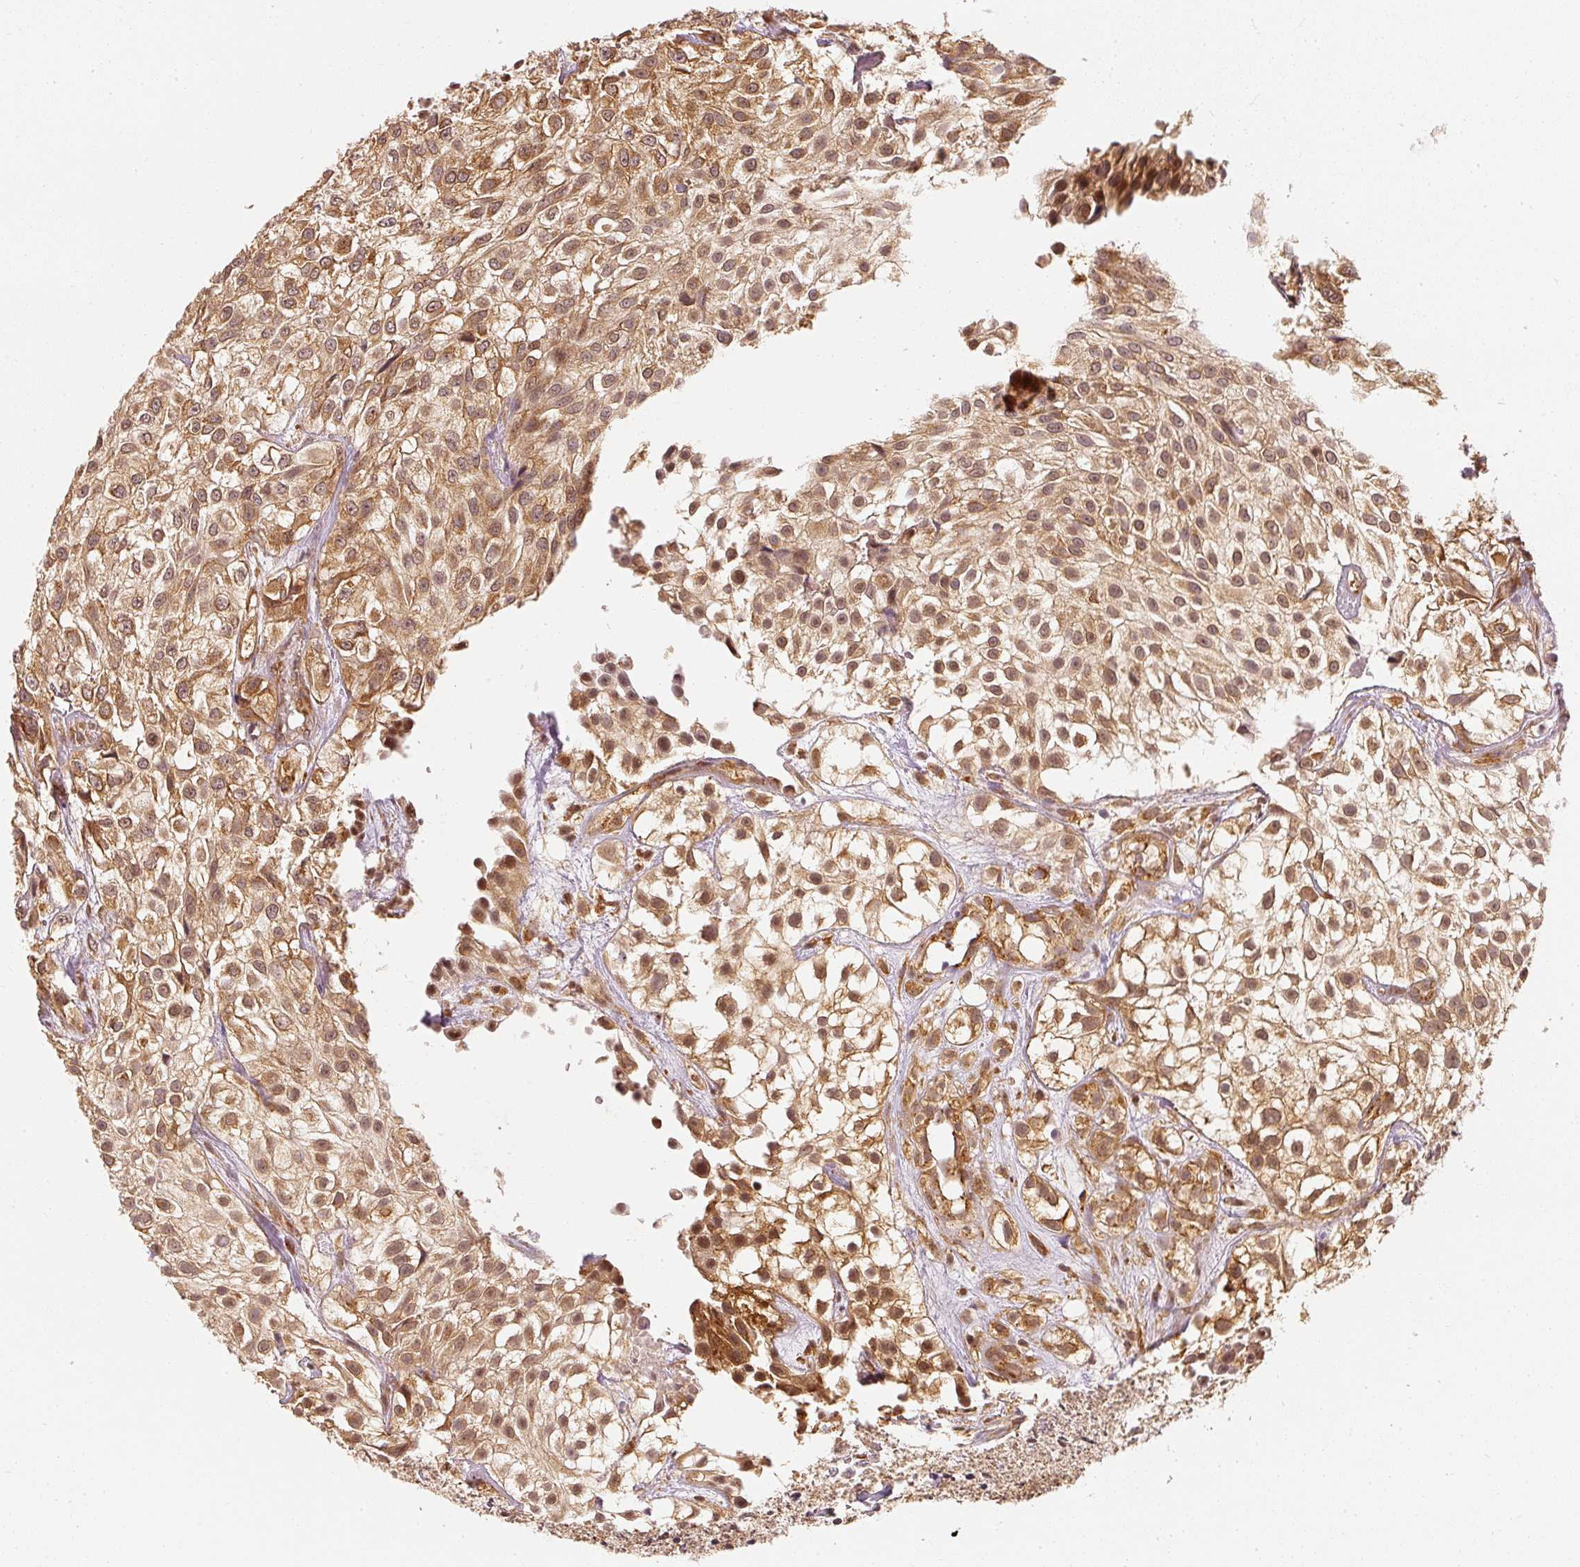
{"staining": {"intensity": "moderate", "quantity": ">75%", "location": "cytoplasmic/membranous"}, "tissue": "urothelial cancer", "cell_type": "Tumor cells", "image_type": "cancer", "snomed": [{"axis": "morphology", "description": "Urothelial carcinoma, High grade"}, {"axis": "topography", "description": "Urinary bladder"}], "caption": "Immunohistochemical staining of high-grade urothelial carcinoma displays medium levels of moderate cytoplasmic/membranous staining in about >75% of tumor cells.", "gene": "EEF1A2", "patient": {"sex": "male", "age": 56}}